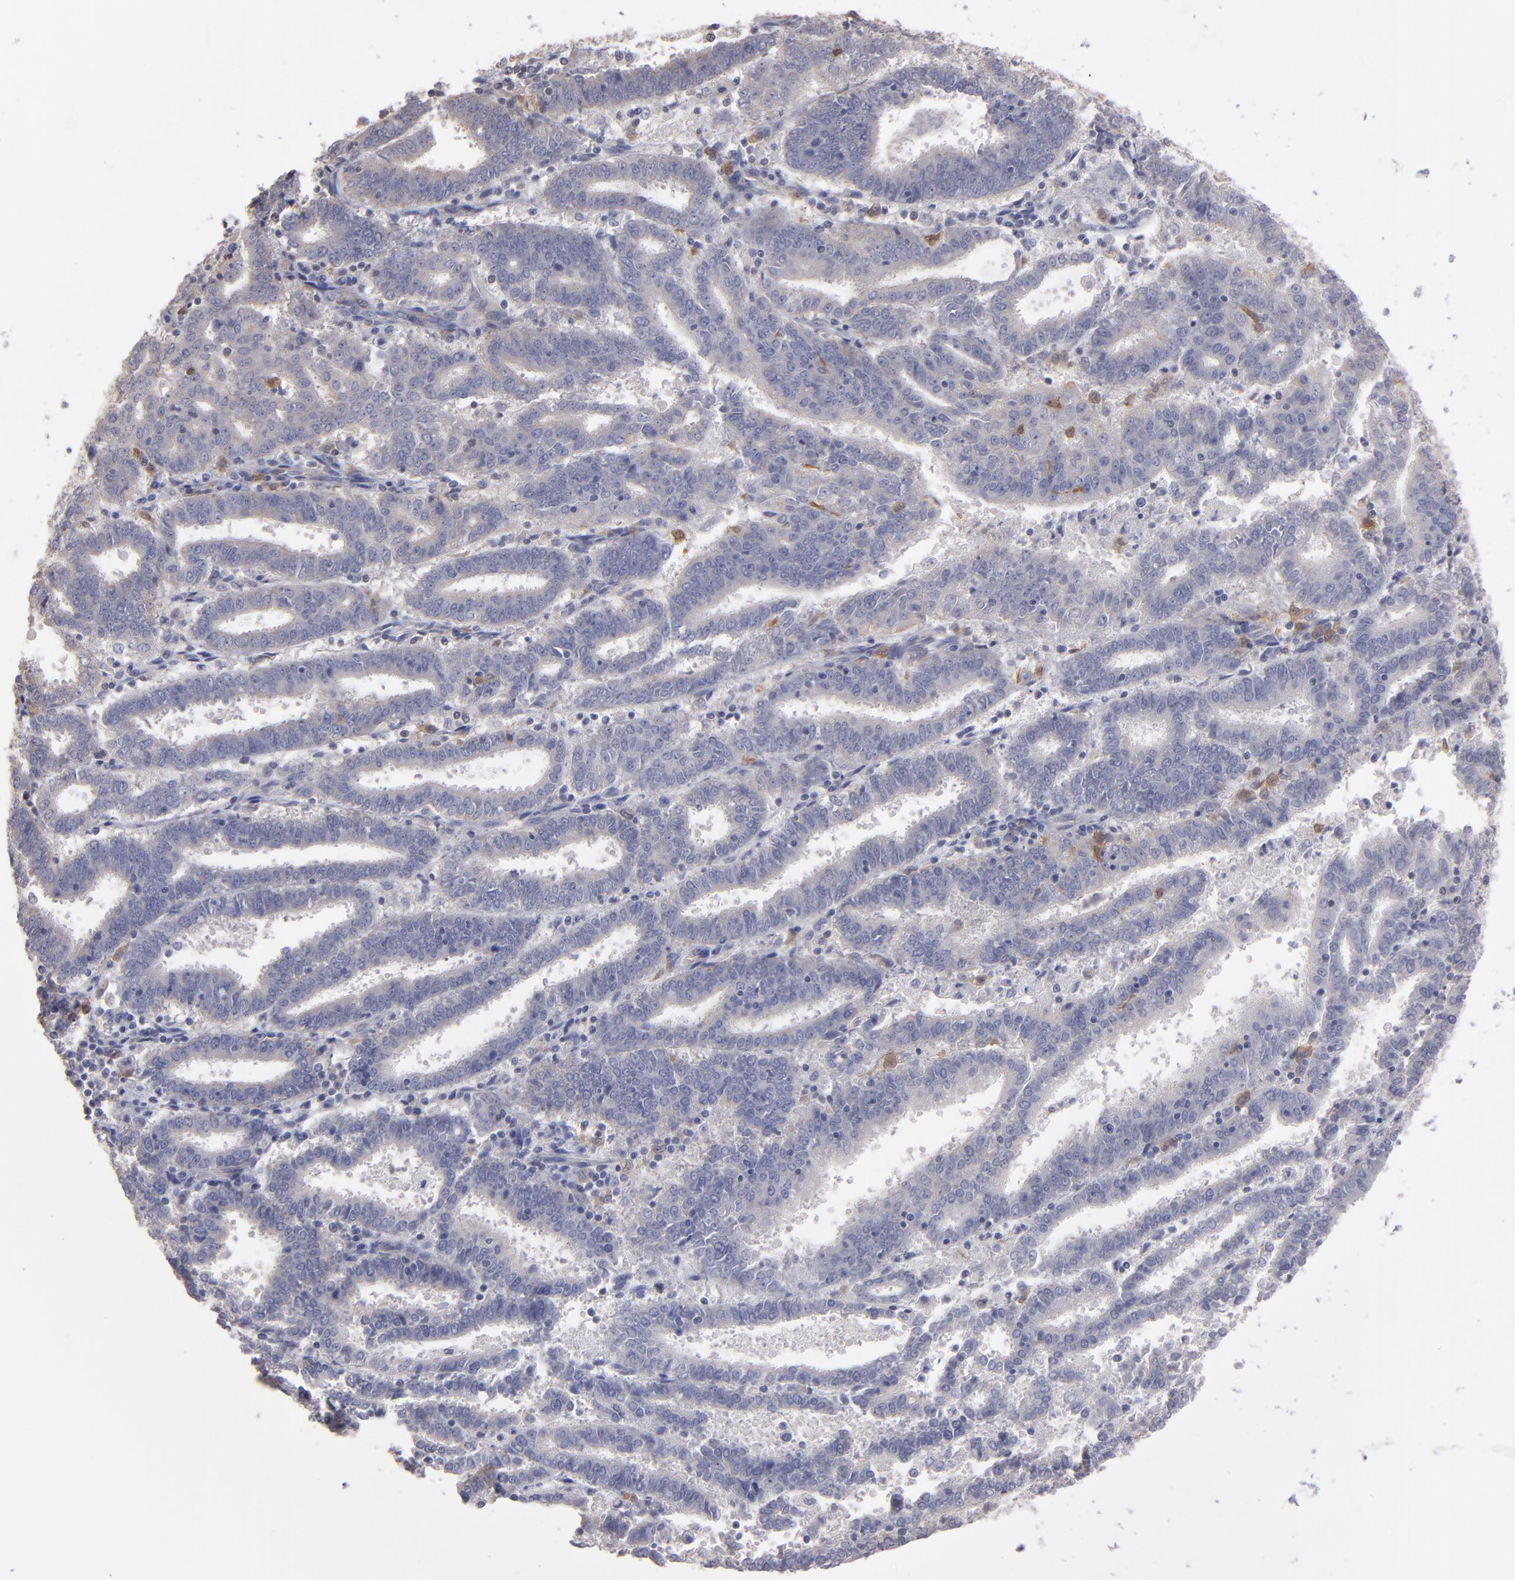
{"staining": {"intensity": "weak", "quantity": ">75%", "location": "cytoplasmic/membranous"}, "tissue": "endometrial cancer", "cell_type": "Tumor cells", "image_type": "cancer", "snomed": [{"axis": "morphology", "description": "Adenocarcinoma, NOS"}, {"axis": "topography", "description": "Uterus"}], "caption": "Tumor cells display weak cytoplasmic/membranous expression in approximately >75% of cells in endometrial cancer. The staining was performed using DAB (3,3'-diaminobenzidine) to visualize the protein expression in brown, while the nuclei were stained in blue with hematoxylin (Magnification: 20x).", "gene": "NDRG2", "patient": {"sex": "female", "age": 83}}